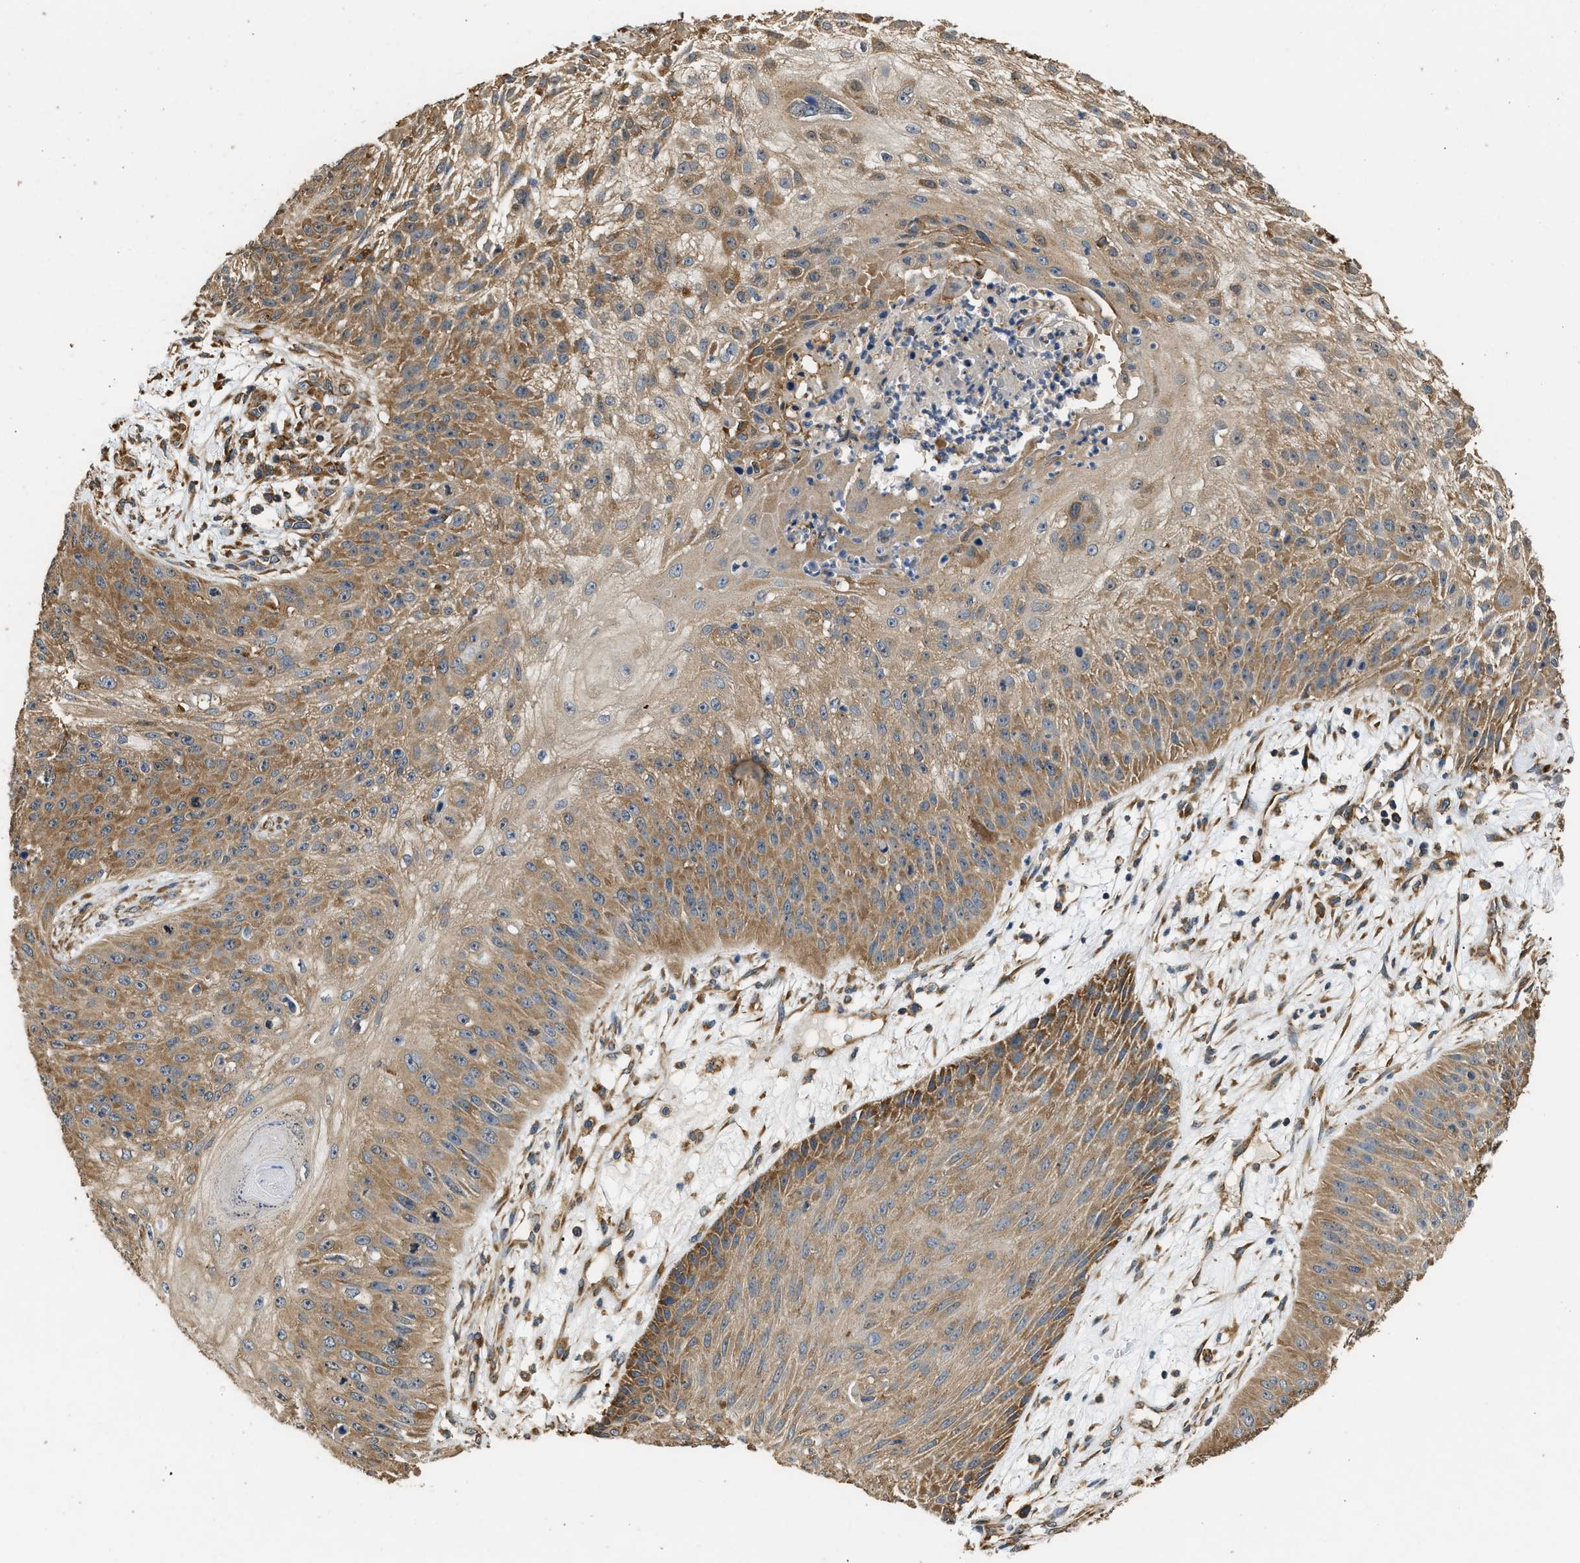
{"staining": {"intensity": "moderate", "quantity": ">75%", "location": "cytoplasmic/membranous"}, "tissue": "skin cancer", "cell_type": "Tumor cells", "image_type": "cancer", "snomed": [{"axis": "morphology", "description": "Squamous cell carcinoma, NOS"}, {"axis": "topography", "description": "Skin"}], "caption": "Squamous cell carcinoma (skin) was stained to show a protein in brown. There is medium levels of moderate cytoplasmic/membranous staining in about >75% of tumor cells.", "gene": "SLC36A4", "patient": {"sex": "female", "age": 80}}